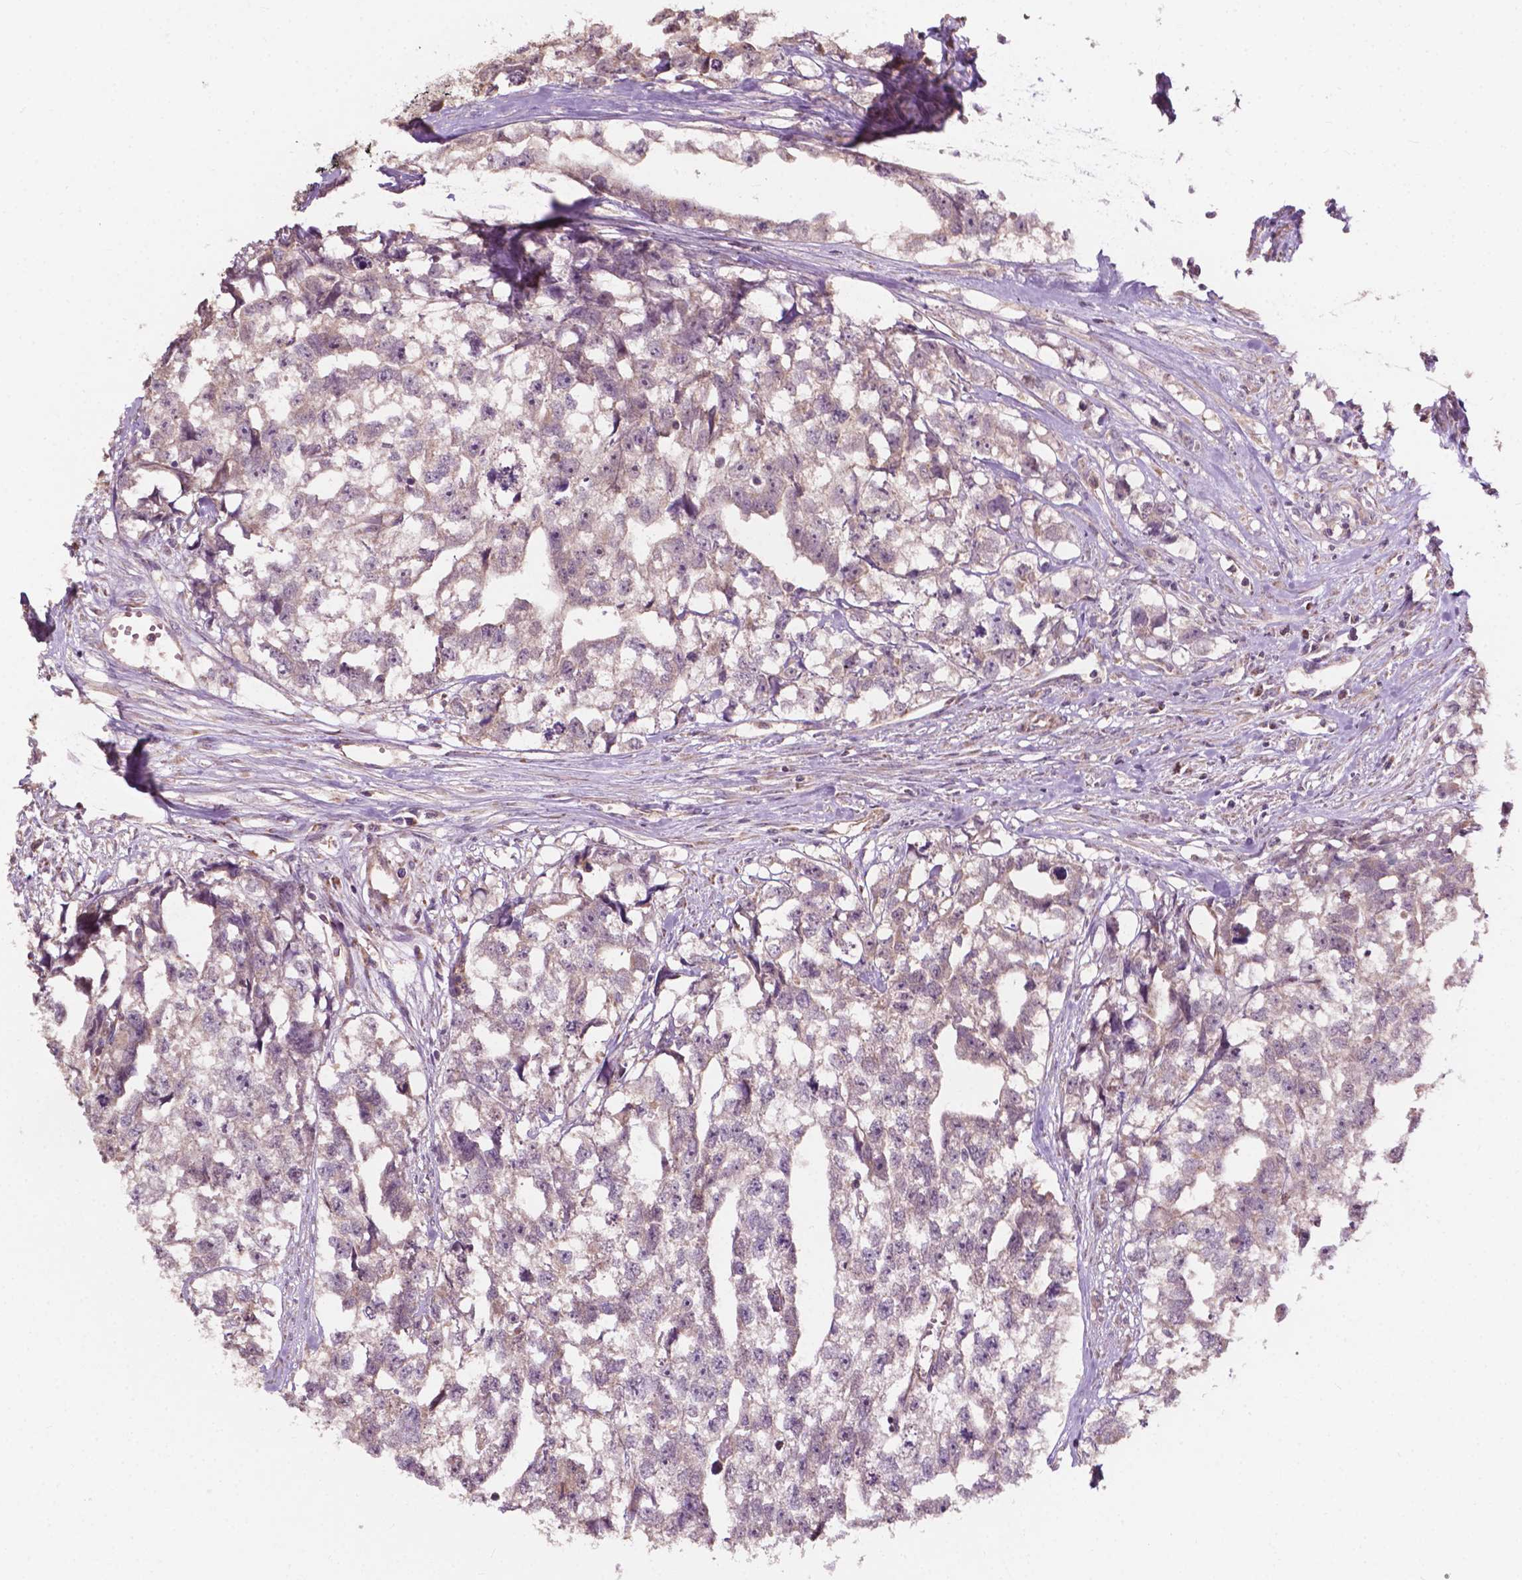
{"staining": {"intensity": "weak", "quantity": "<25%", "location": "cytoplasmic/membranous"}, "tissue": "testis cancer", "cell_type": "Tumor cells", "image_type": "cancer", "snomed": [{"axis": "morphology", "description": "Carcinoma, Embryonal, NOS"}, {"axis": "morphology", "description": "Teratoma, malignant, NOS"}, {"axis": "topography", "description": "Testis"}], "caption": "High magnification brightfield microscopy of testis embryonal carcinoma stained with DAB (brown) and counterstained with hematoxylin (blue): tumor cells show no significant positivity. (Immunohistochemistry, brightfield microscopy, high magnification).", "gene": "NDUFA10", "patient": {"sex": "male", "age": 44}}